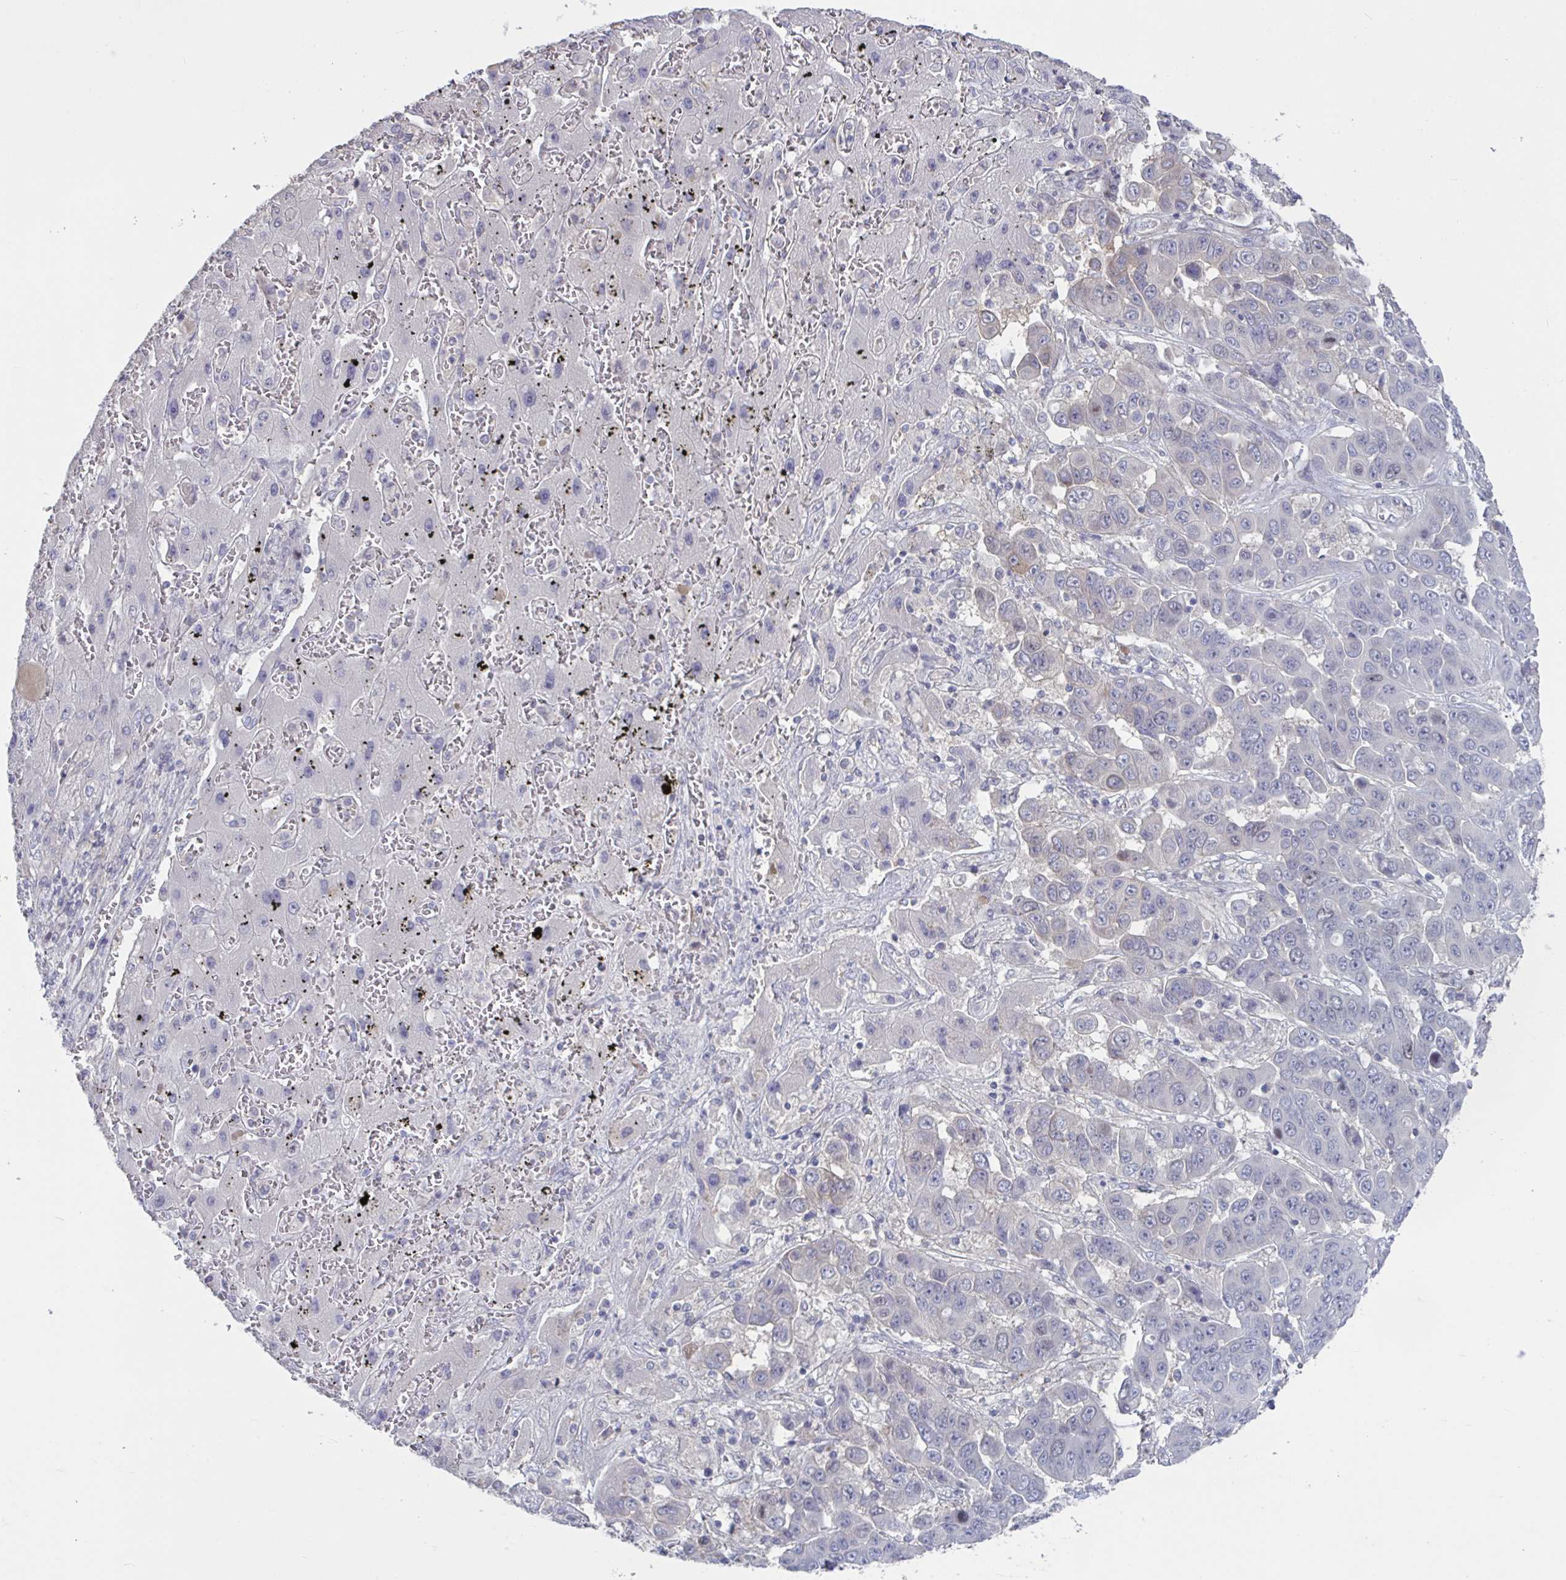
{"staining": {"intensity": "negative", "quantity": "none", "location": "none"}, "tissue": "liver cancer", "cell_type": "Tumor cells", "image_type": "cancer", "snomed": [{"axis": "morphology", "description": "Cholangiocarcinoma"}, {"axis": "topography", "description": "Liver"}], "caption": "Liver cholangiocarcinoma was stained to show a protein in brown. There is no significant staining in tumor cells.", "gene": "STK26", "patient": {"sex": "female", "age": 52}}